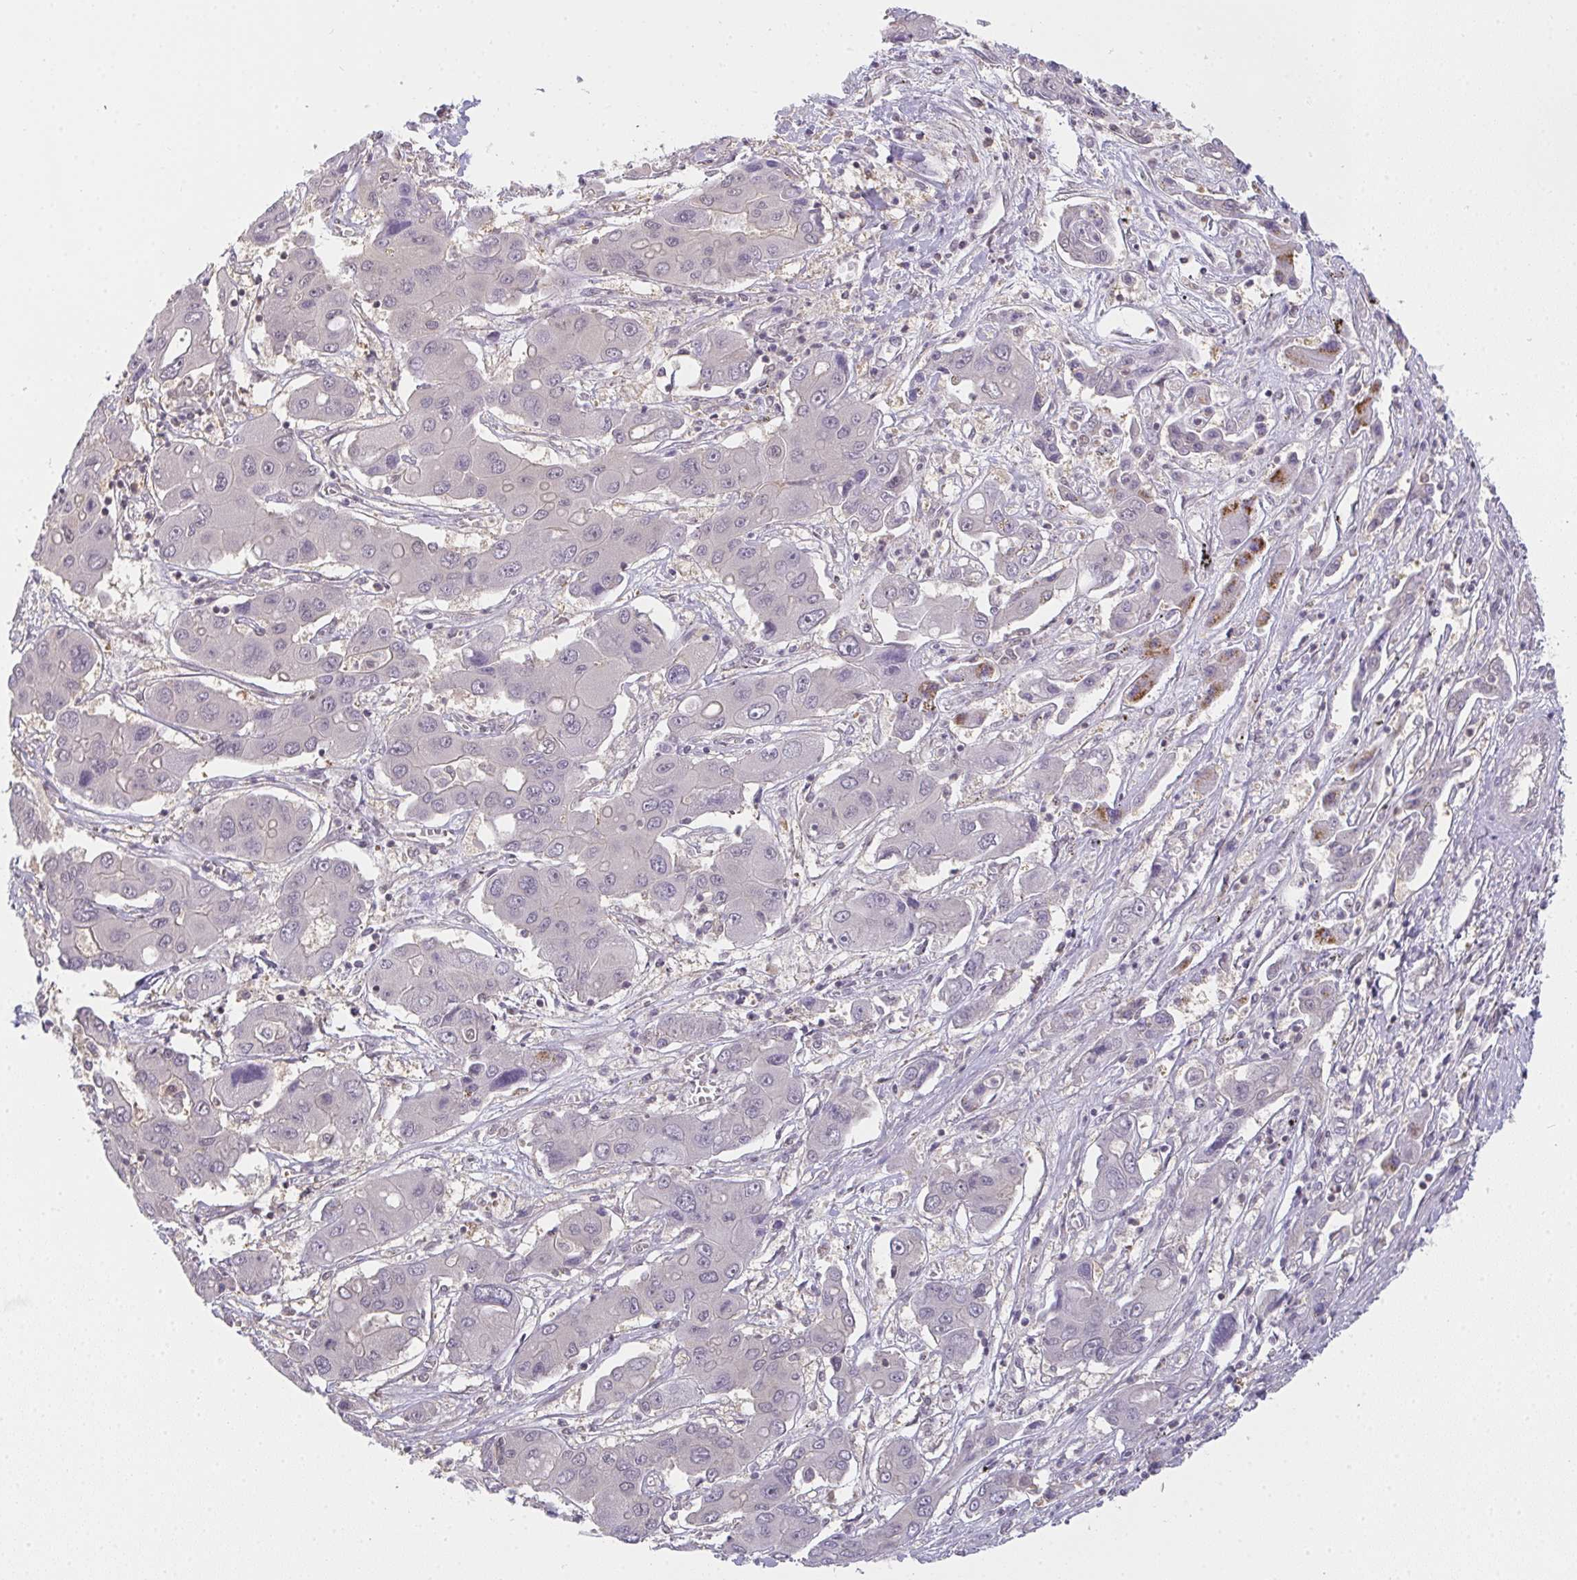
{"staining": {"intensity": "negative", "quantity": "none", "location": "none"}, "tissue": "liver cancer", "cell_type": "Tumor cells", "image_type": "cancer", "snomed": [{"axis": "morphology", "description": "Cholangiocarcinoma"}, {"axis": "topography", "description": "Liver"}], "caption": "A high-resolution photomicrograph shows immunohistochemistry (IHC) staining of liver cancer (cholangiocarcinoma), which exhibits no significant staining in tumor cells.", "gene": "GSDMB", "patient": {"sex": "male", "age": 67}}